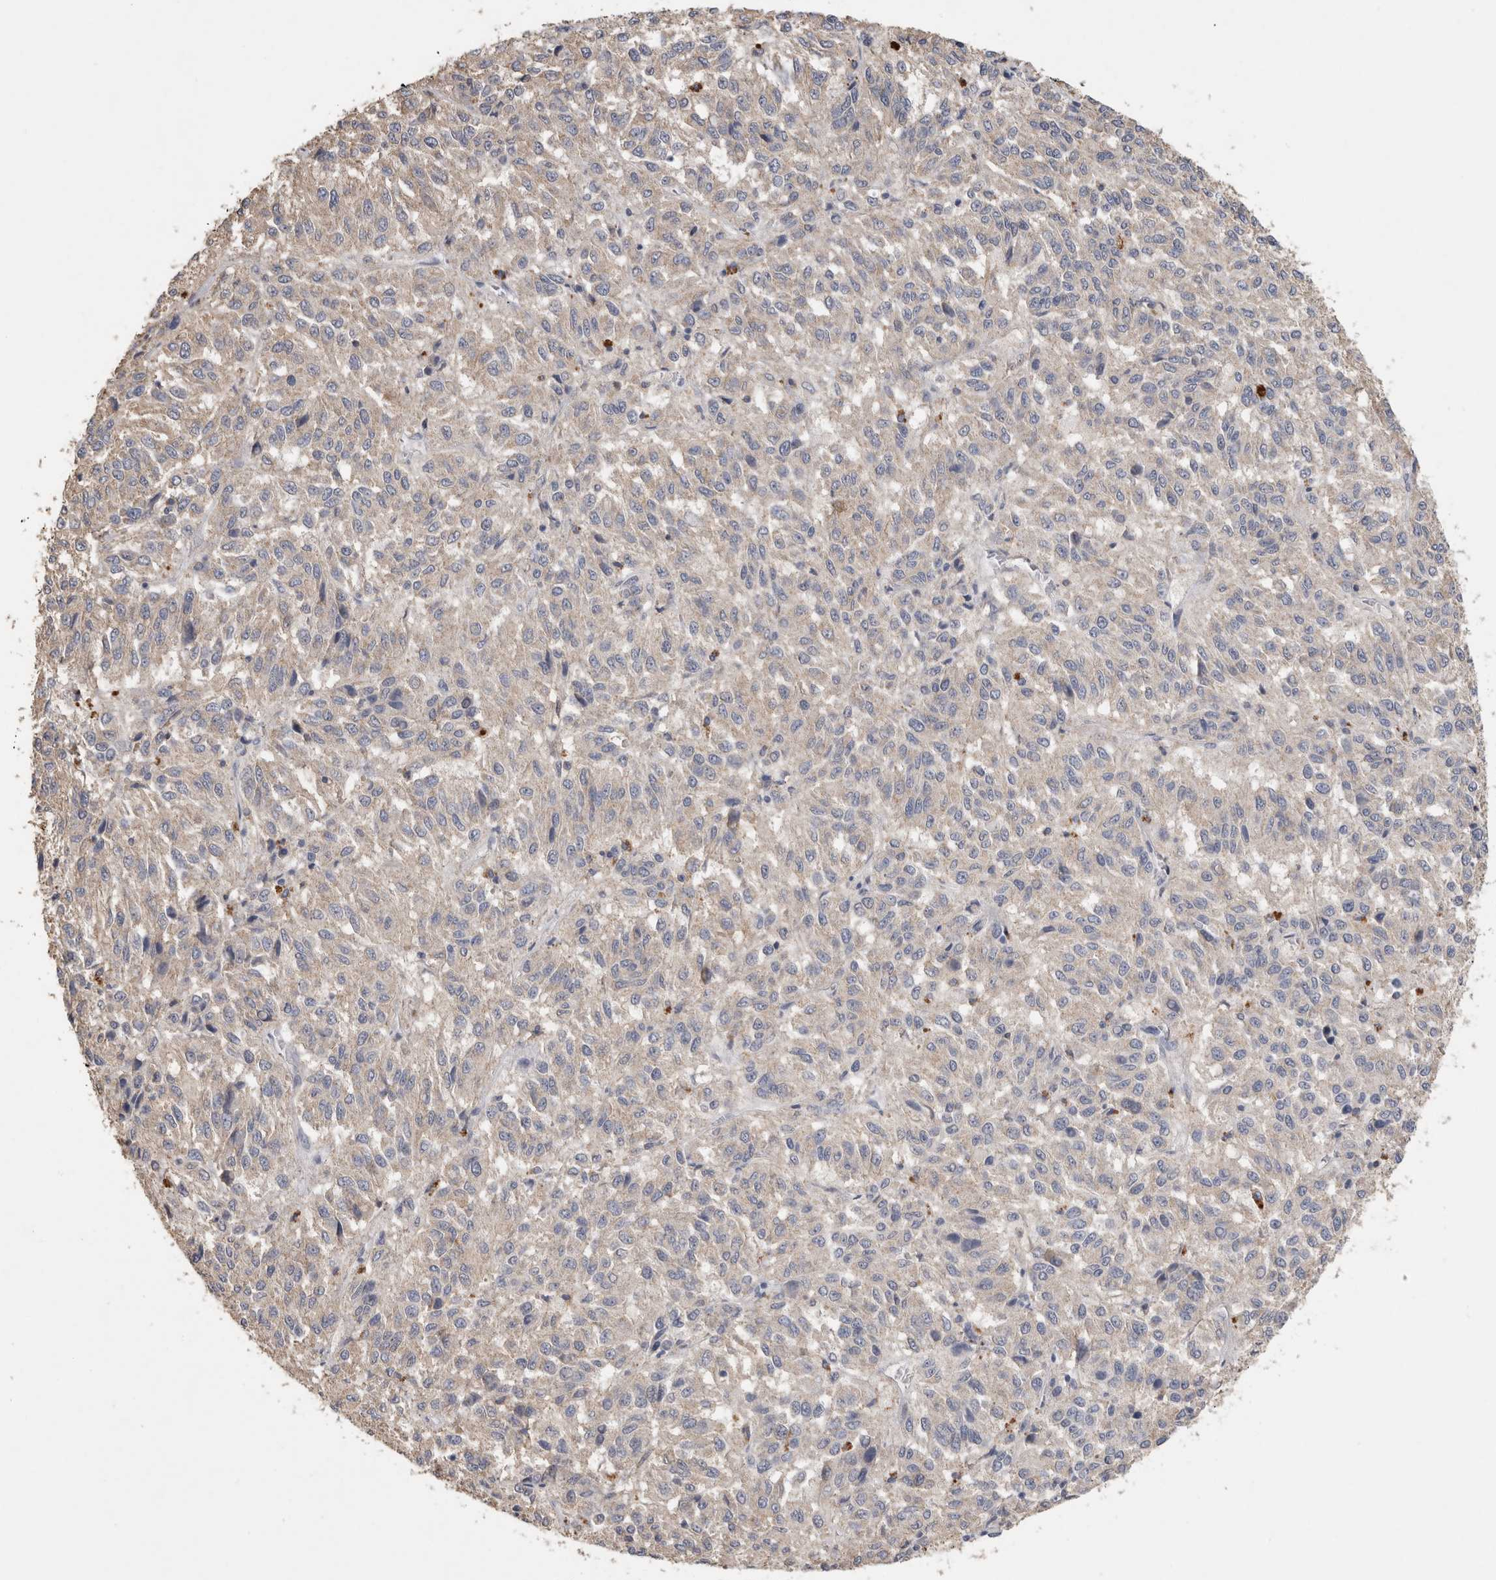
{"staining": {"intensity": "negative", "quantity": "none", "location": "none"}, "tissue": "melanoma", "cell_type": "Tumor cells", "image_type": "cancer", "snomed": [{"axis": "morphology", "description": "Malignant melanoma, Metastatic site"}, {"axis": "topography", "description": "Lung"}], "caption": "A micrograph of human malignant melanoma (metastatic site) is negative for staining in tumor cells. (Immunohistochemistry, brightfield microscopy, high magnification).", "gene": "CNTFR", "patient": {"sex": "male", "age": 64}}